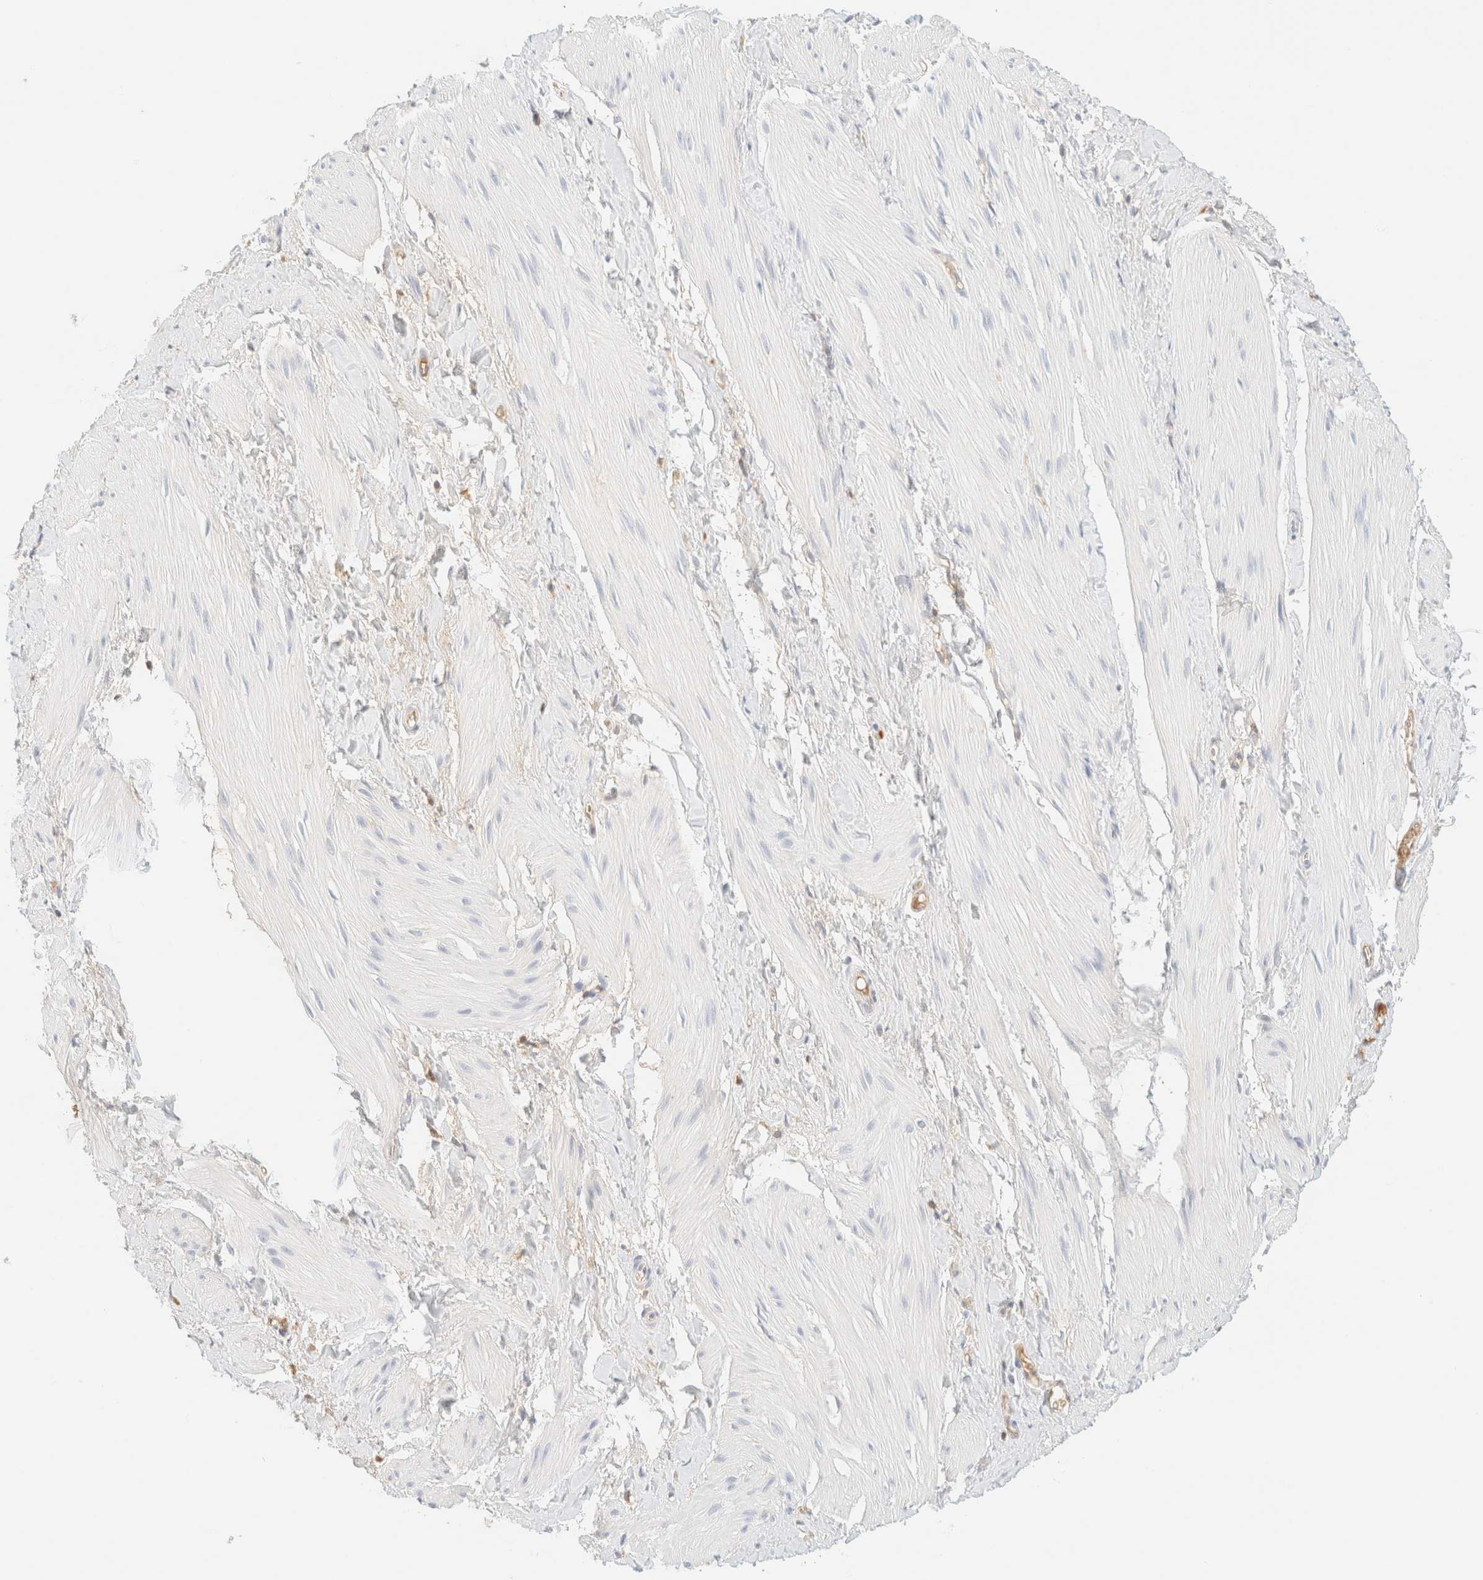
{"staining": {"intensity": "negative", "quantity": "none", "location": "none"}, "tissue": "smooth muscle", "cell_type": "Smooth muscle cells", "image_type": "normal", "snomed": [{"axis": "morphology", "description": "Normal tissue, NOS"}, {"axis": "topography", "description": "Smooth muscle"}], "caption": "DAB immunohistochemical staining of normal smooth muscle shows no significant positivity in smooth muscle cells.", "gene": "FHOD1", "patient": {"sex": "male", "age": 16}}